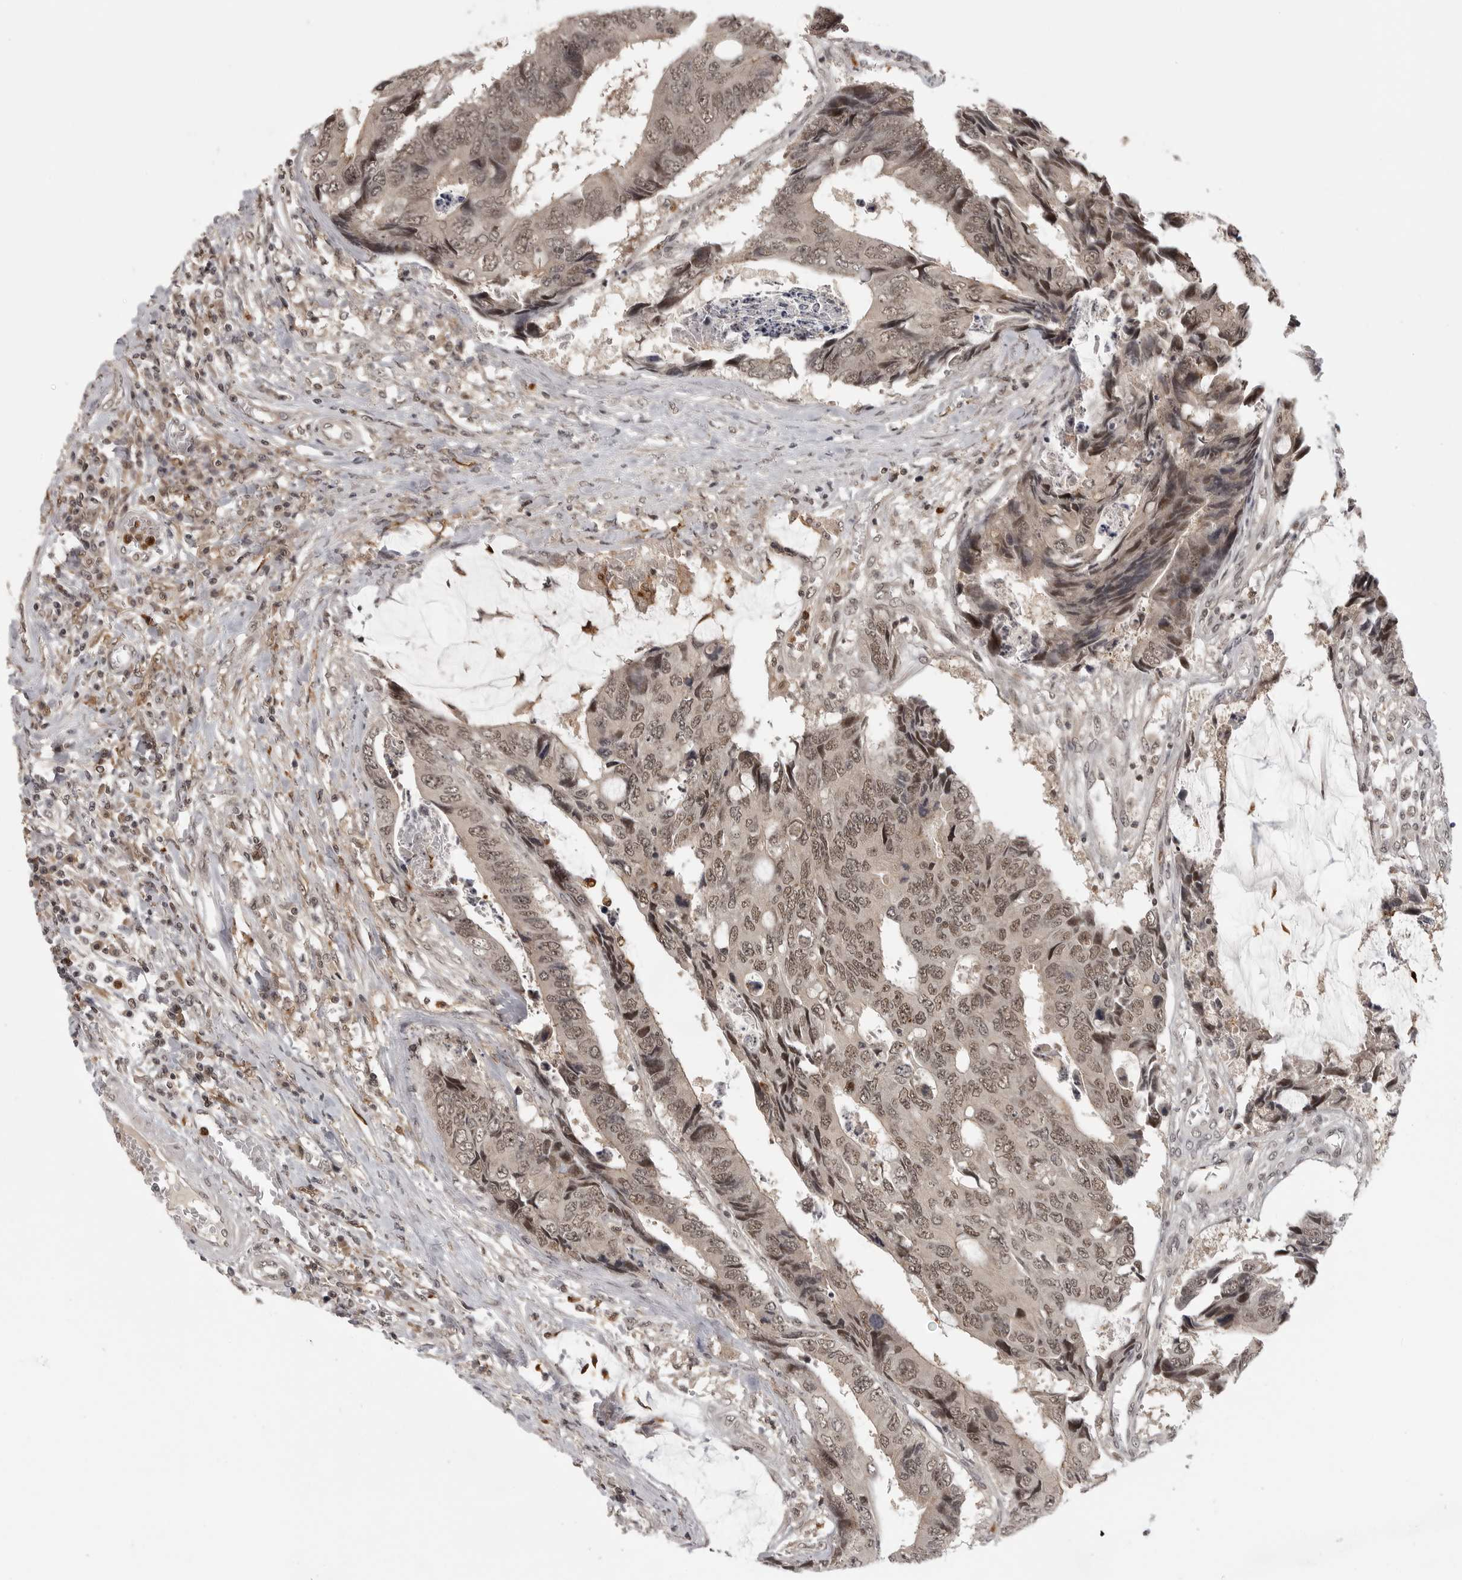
{"staining": {"intensity": "moderate", "quantity": ">75%", "location": "nuclear"}, "tissue": "colorectal cancer", "cell_type": "Tumor cells", "image_type": "cancer", "snomed": [{"axis": "morphology", "description": "Adenocarcinoma, NOS"}, {"axis": "topography", "description": "Rectum"}], "caption": "Colorectal cancer (adenocarcinoma) stained with IHC demonstrates moderate nuclear expression in approximately >75% of tumor cells. (DAB (3,3'-diaminobenzidine) = brown stain, brightfield microscopy at high magnification).", "gene": "PEG3", "patient": {"sex": "male", "age": 84}}